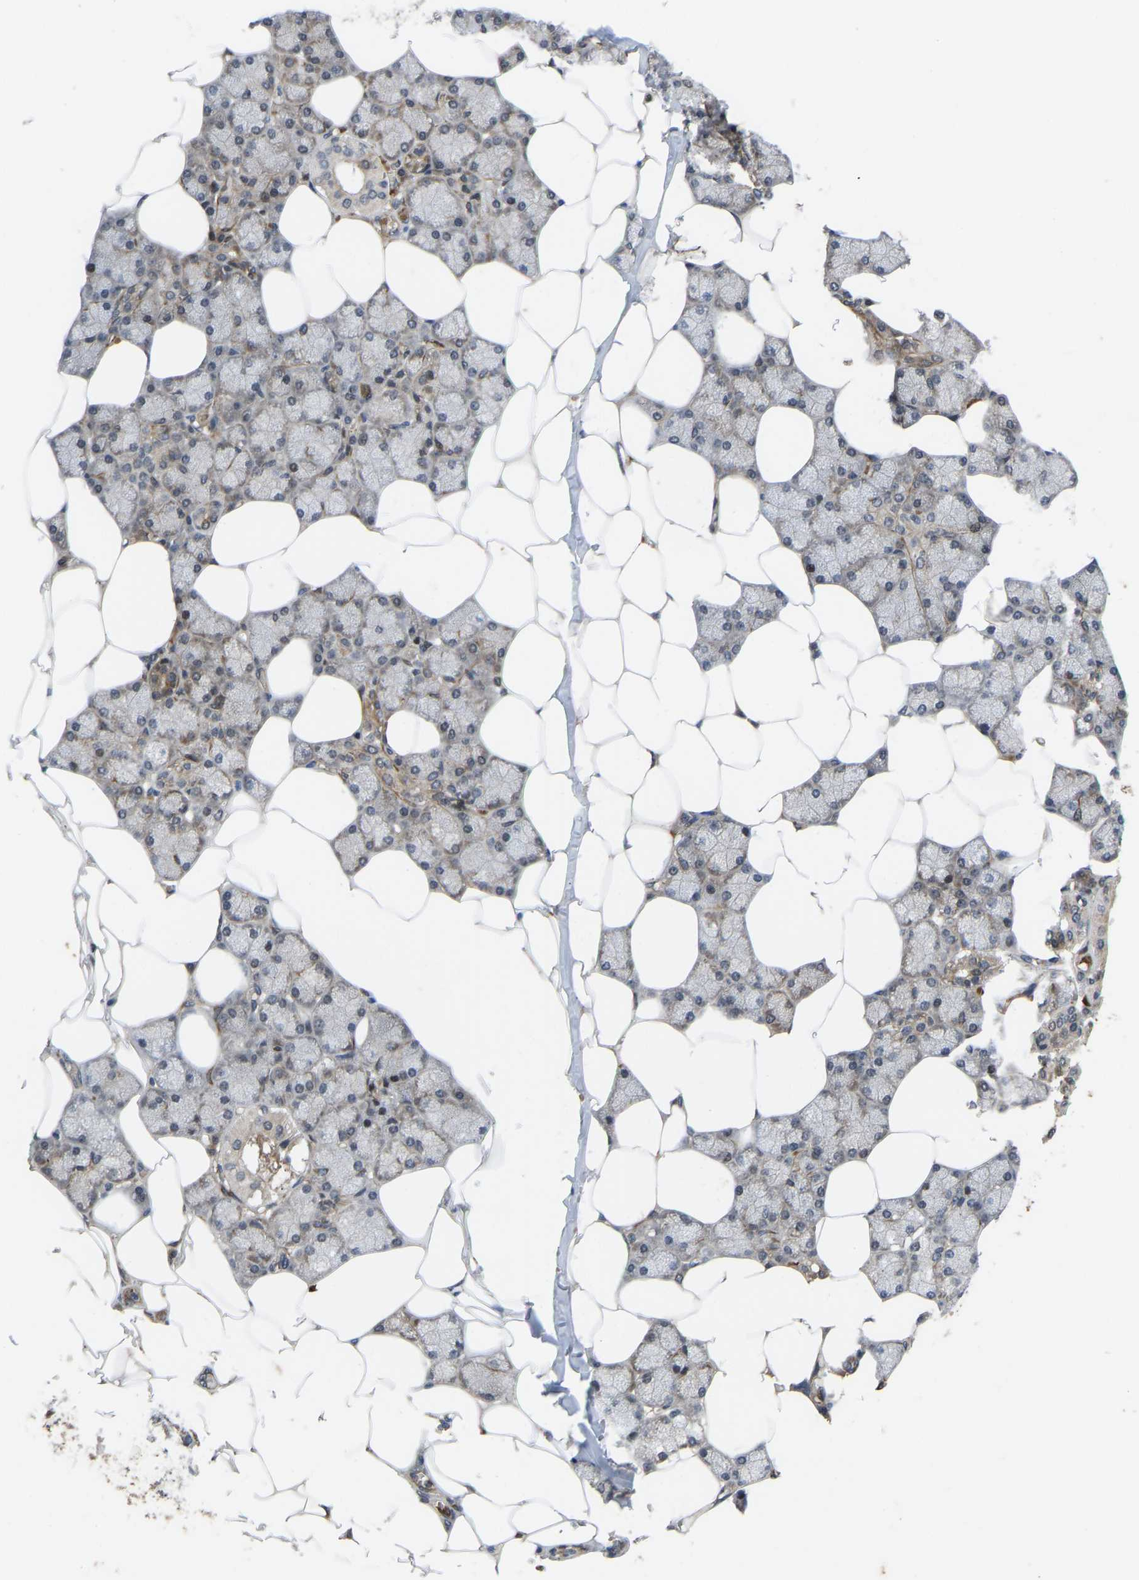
{"staining": {"intensity": "moderate", "quantity": "25%-75%", "location": "cytoplasmic/membranous,nuclear"}, "tissue": "salivary gland", "cell_type": "Glandular cells", "image_type": "normal", "snomed": [{"axis": "morphology", "description": "Normal tissue, NOS"}, {"axis": "topography", "description": "Salivary gland"}], "caption": "Immunohistochemical staining of unremarkable human salivary gland displays moderate cytoplasmic/membranous,nuclear protein expression in about 25%-75% of glandular cells. (DAB (3,3'-diaminobenzidine) IHC with brightfield microscopy, high magnification).", "gene": "CYP7B1", "patient": {"sex": "male", "age": 62}}